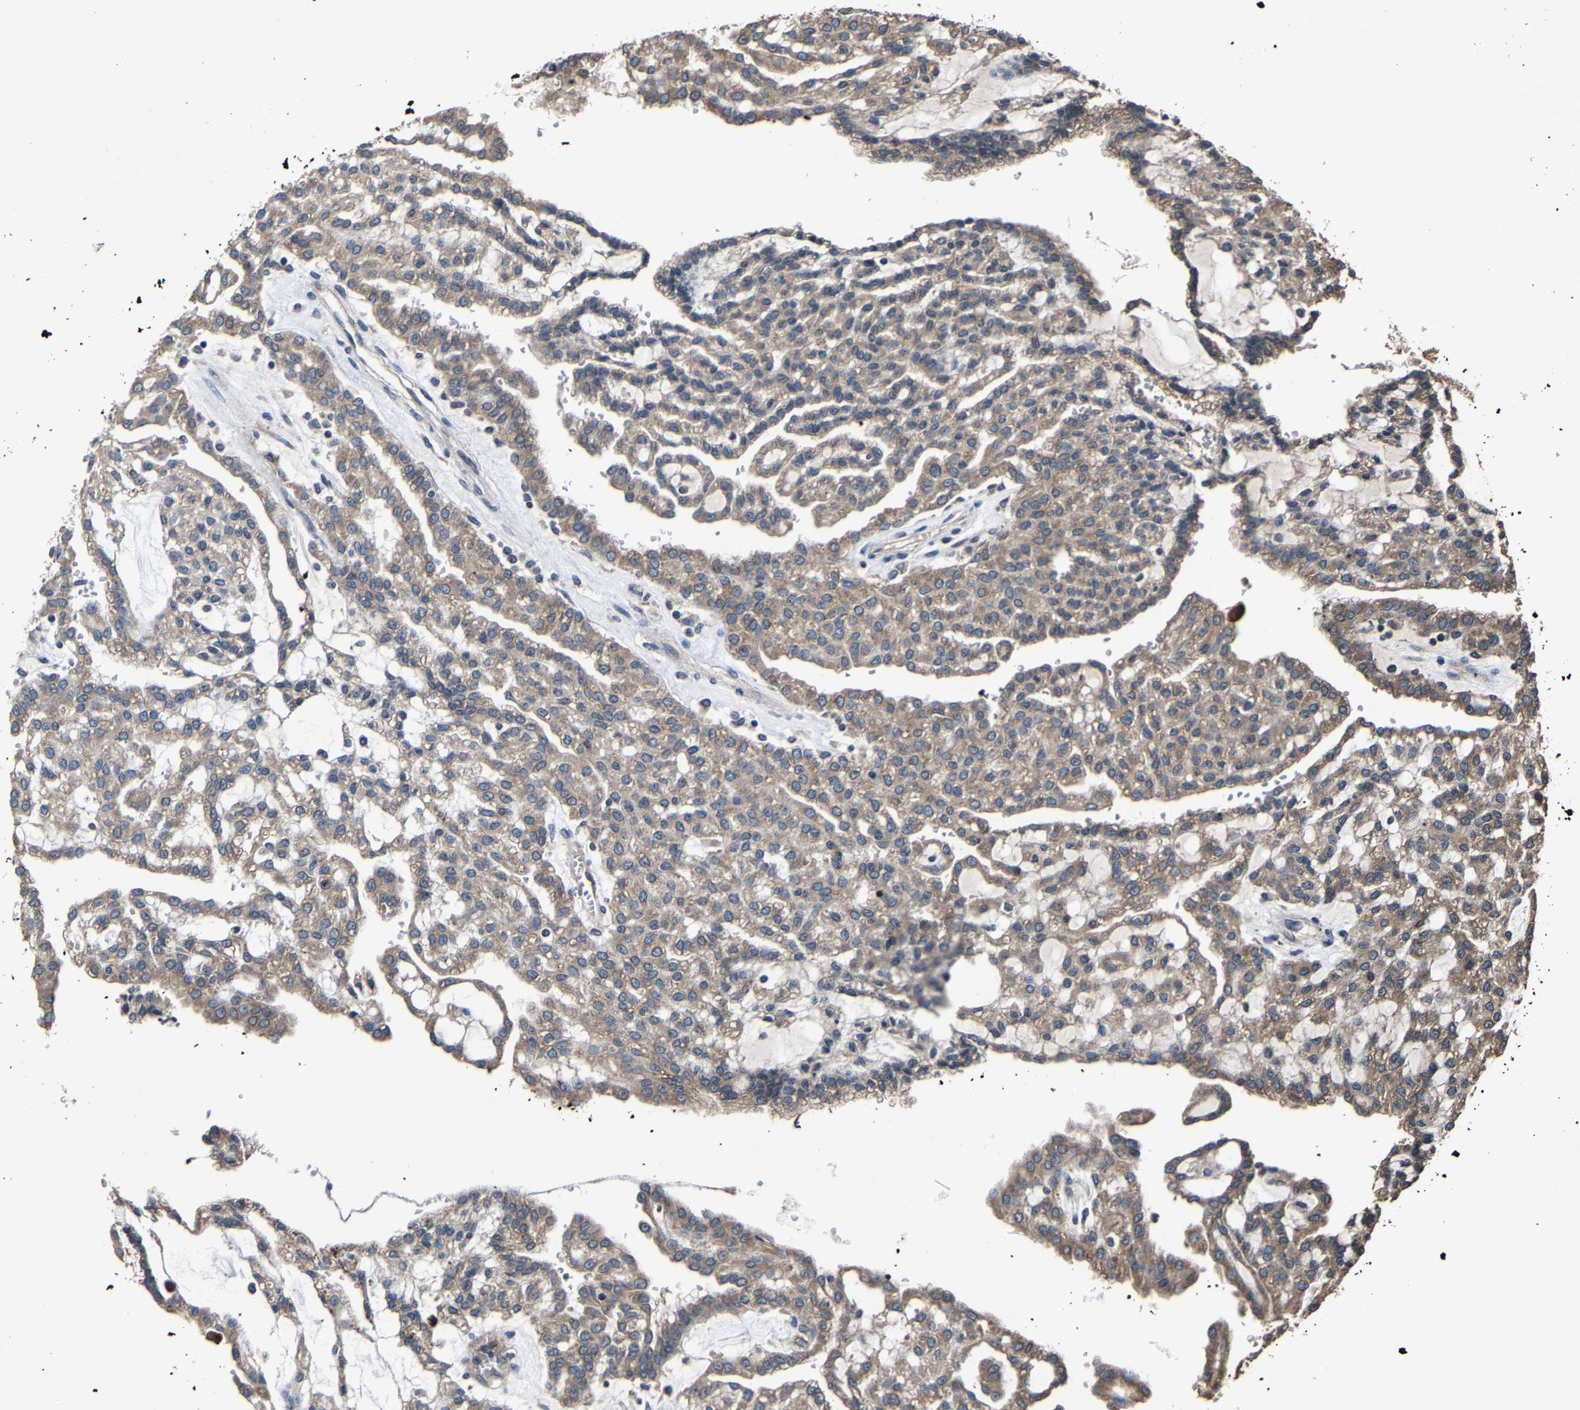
{"staining": {"intensity": "weak", "quantity": ">75%", "location": "cytoplasmic/membranous"}, "tissue": "renal cancer", "cell_type": "Tumor cells", "image_type": "cancer", "snomed": [{"axis": "morphology", "description": "Adenocarcinoma, NOS"}, {"axis": "topography", "description": "Kidney"}], "caption": "Immunohistochemical staining of human renal cancer shows weak cytoplasmic/membranous protein positivity in about >75% of tumor cells. The protein of interest is stained brown, and the nuclei are stained in blue (DAB (3,3'-diaminobenzidine) IHC with brightfield microscopy, high magnification).", "gene": "EBAG9", "patient": {"sex": "male", "age": 63}}